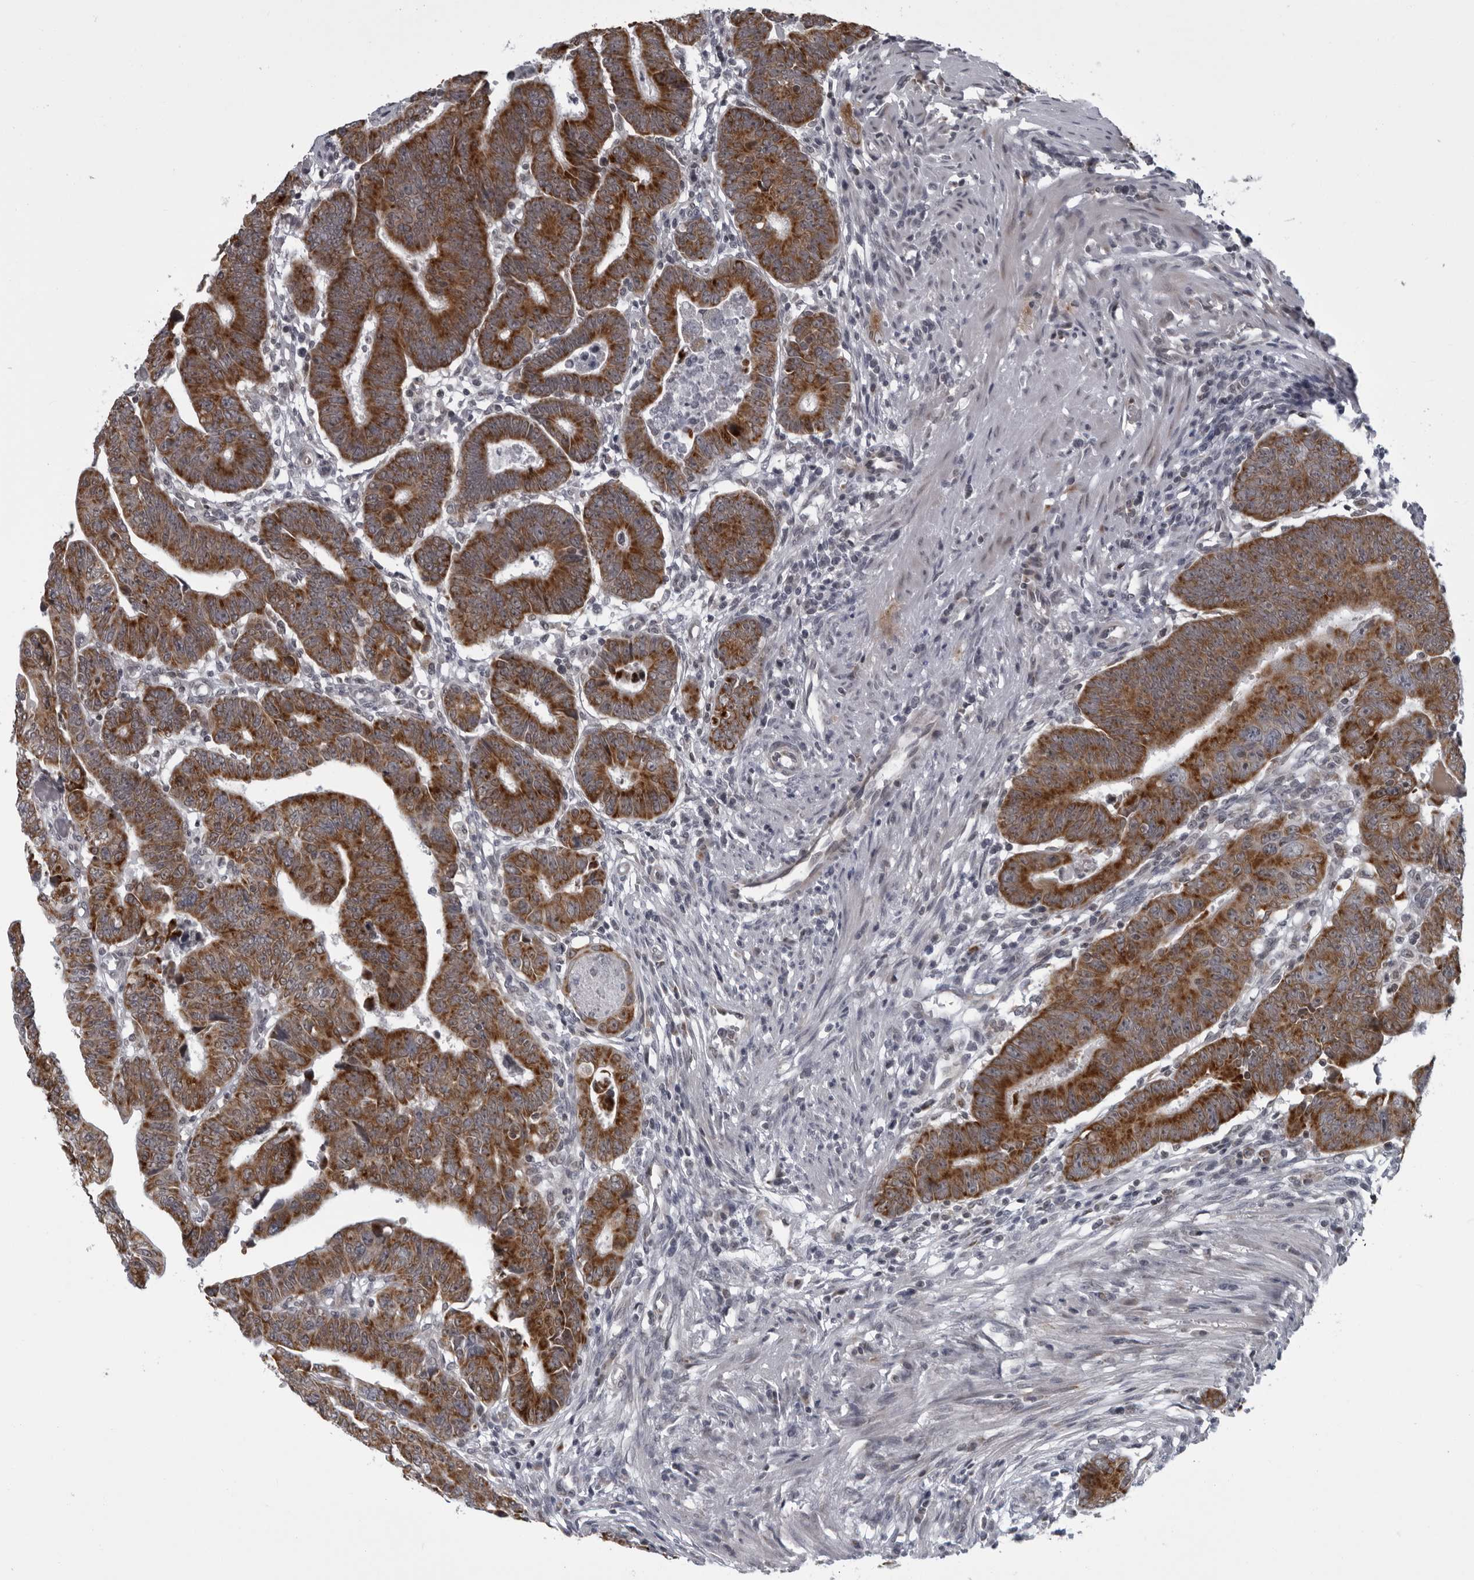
{"staining": {"intensity": "strong", "quantity": ">75%", "location": "cytoplasmic/membranous"}, "tissue": "colorectal cancer", "cell_type": "Tumor cells", "image_type": "cancer", "snomed": [{"axis": "morphology", "description": "Adenocarcinoma, NOS"}, {"axis": "topography", "description": "Rectum"}], "caption": "Immunohistochemical staining of human colorectal adenocarcinoma displays strong cytoplasmic/membranous protein positivity in approximately >75% of tumor cells.", "gene": "RTCA", "patient": {"sex": "female", "age": 65}}